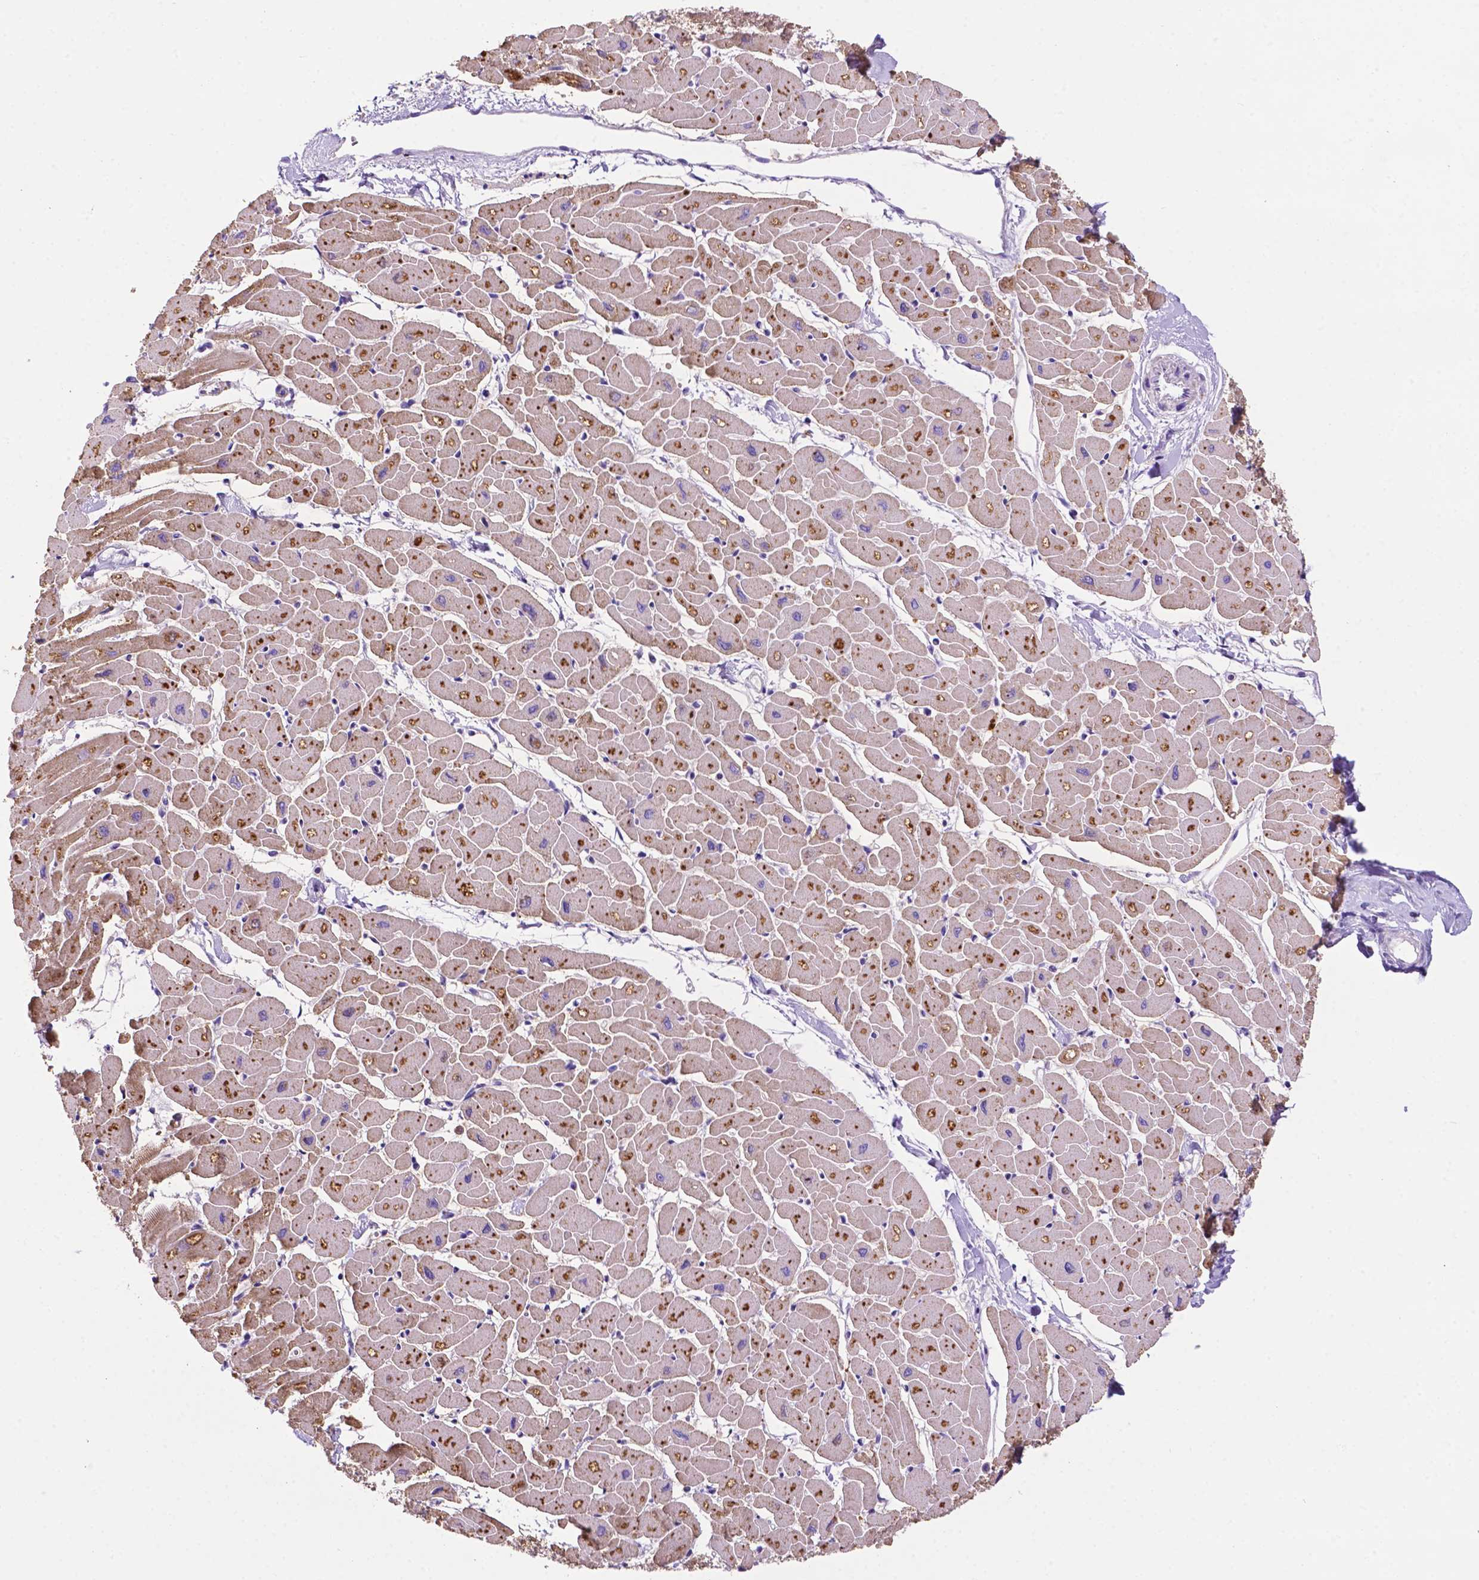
{"staining": {"intensity": "weak", "quantity": ">75%", "location": "cytoplasmic/membranous"}, "tissue": "heart muscle", "cell_type": "Cardiomyocytes", "image_type": "normal", "snomed": [{"axis": "morphology", "description": "Normal tissue, NOS"}, {"axis": "topography", "description": "Heart"}], "caption": "Protein expression analysis of normal heart muscle shows weak cytoplasmic/membranous expression in about >75% of cardiomyocytes. Using DAB (brown) and hematoxylin (blue) stains, captured at high magnification using brightfield microscopy.", "gene": "PHYHIP", "patient": {"sex": "male", "age": 57}}